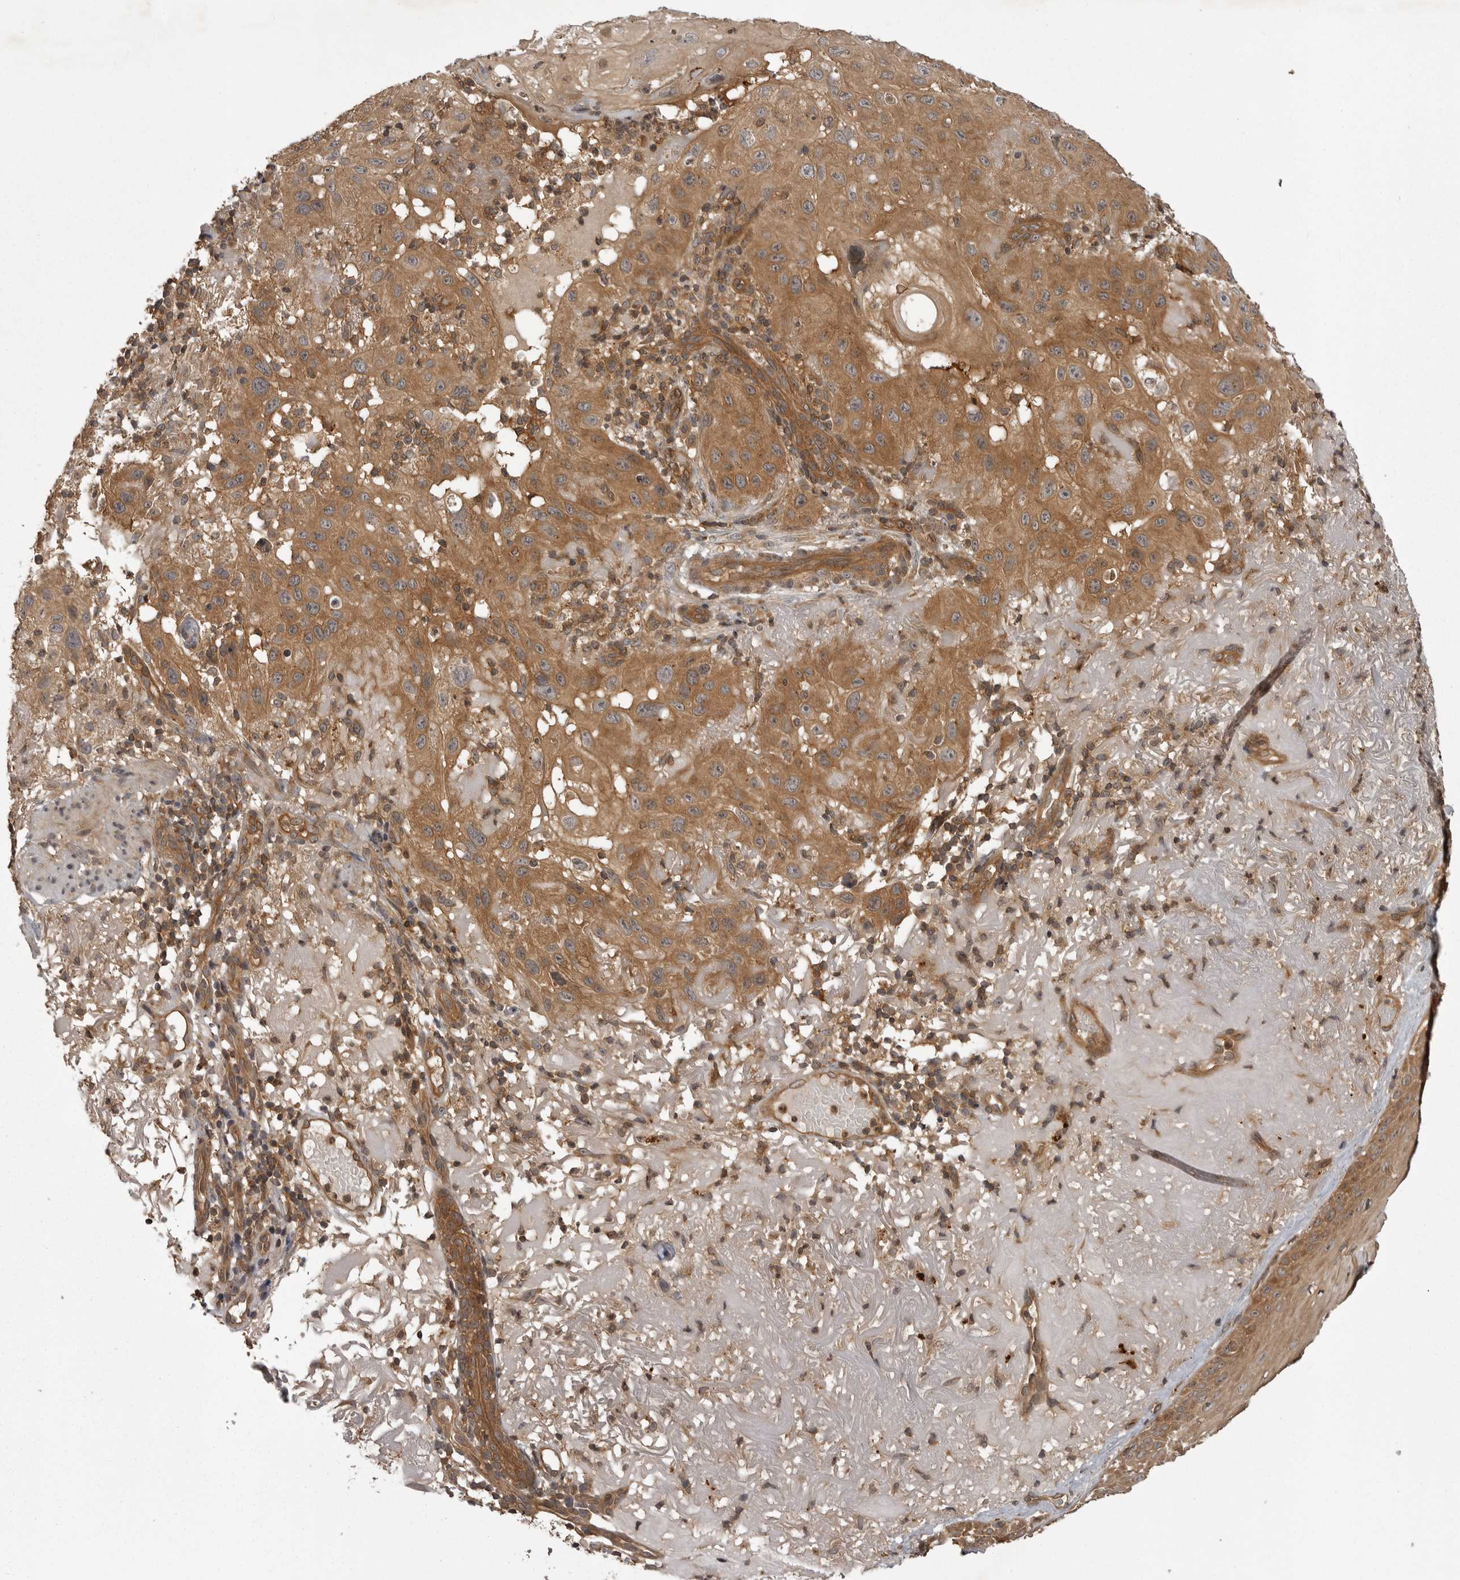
{"staining": {"intensity": "moderate", "quantity": ">75%", "location": "cytoplasmic/membranous"}, "tissue": "skin cancer", "cell_type": "Tumor cells", "image_type": "cancer", "snomed": [{"axis": "morphology", "description": "Normal tissue, NOS"}, {"axis": "morphology", "description": "Squamous cell carcinoma, NOS"}, {"axis": "topography", "description": "Skin"}], "caption": "Immunohistochemistry (IHC) staining of skin squamous cell carcinoma, which demonstrates medium levels of moderate cytoplasmic/membranous staining in approximately >75% of tumor cells indicating moderate cytoplasmic/membranous protein positivity. The staining was performed using DAB (brown) for protein detection and nuclei were counterstained in hematoxylin (blue).", "gene": "STK24", "patient": {"sex": "female", "age": 96}}